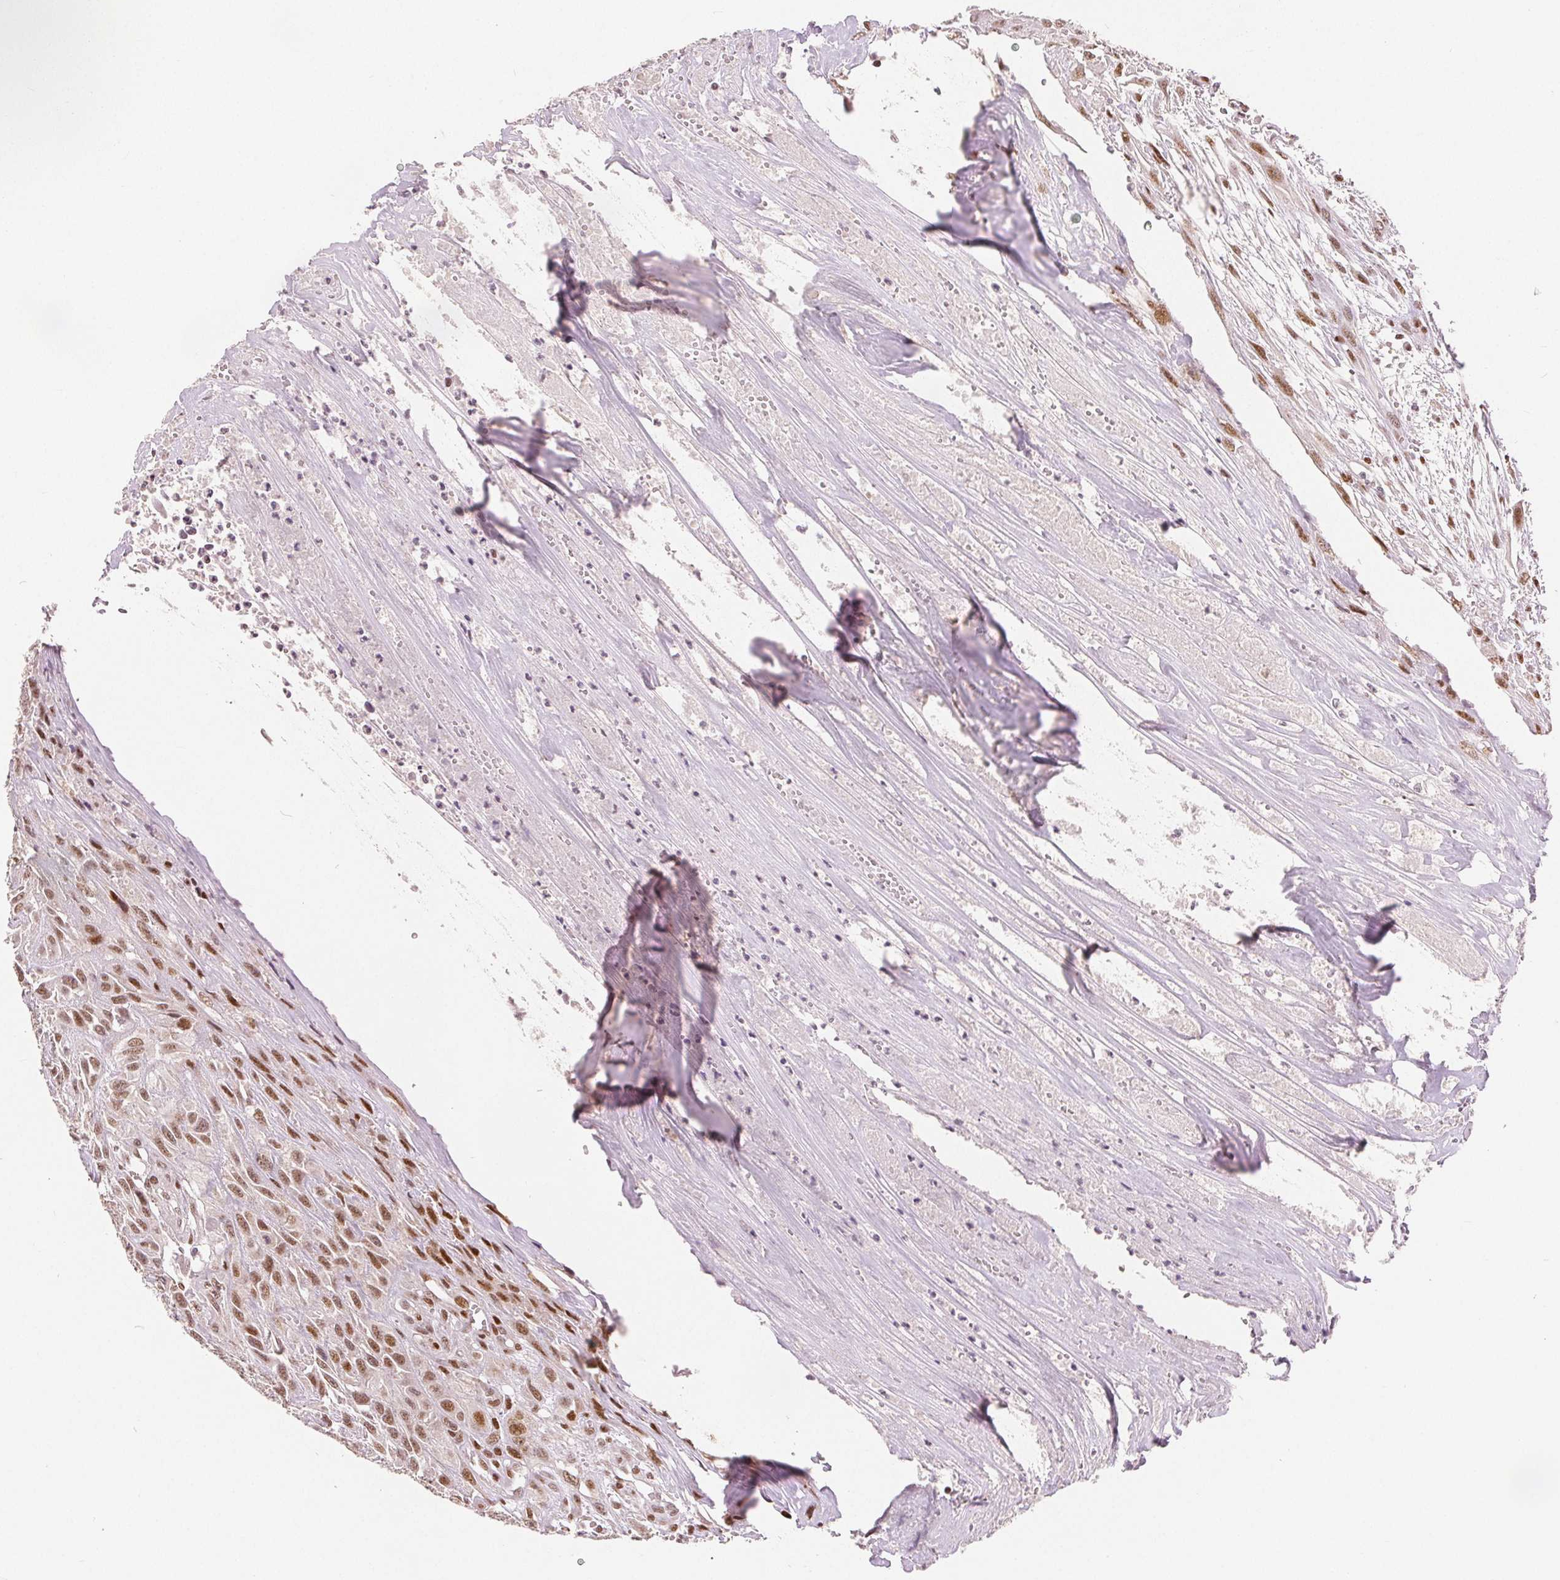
{"staining": {"intensity": "moderate", "quantity": ">75%", "location": "nuclear"}, "tissue": "urothelial cancer", "cell_type": "Tumor cells", "image_type": "cancer", "snomed": [{"axis": "morphology", "description": "Urothelial carcinoma, High grade"}, {"axis": "topography", "description": "Urinary bladder"}], "caption": "High-grade urothelial carcinoma stained with DAB immunohistochemistry (IHC) shows medium levels of moderate nuclear staining in approximately >75% of tumor cells.", "gene": "ZNF703", "patient": {"sex": "male", "age": 67}}